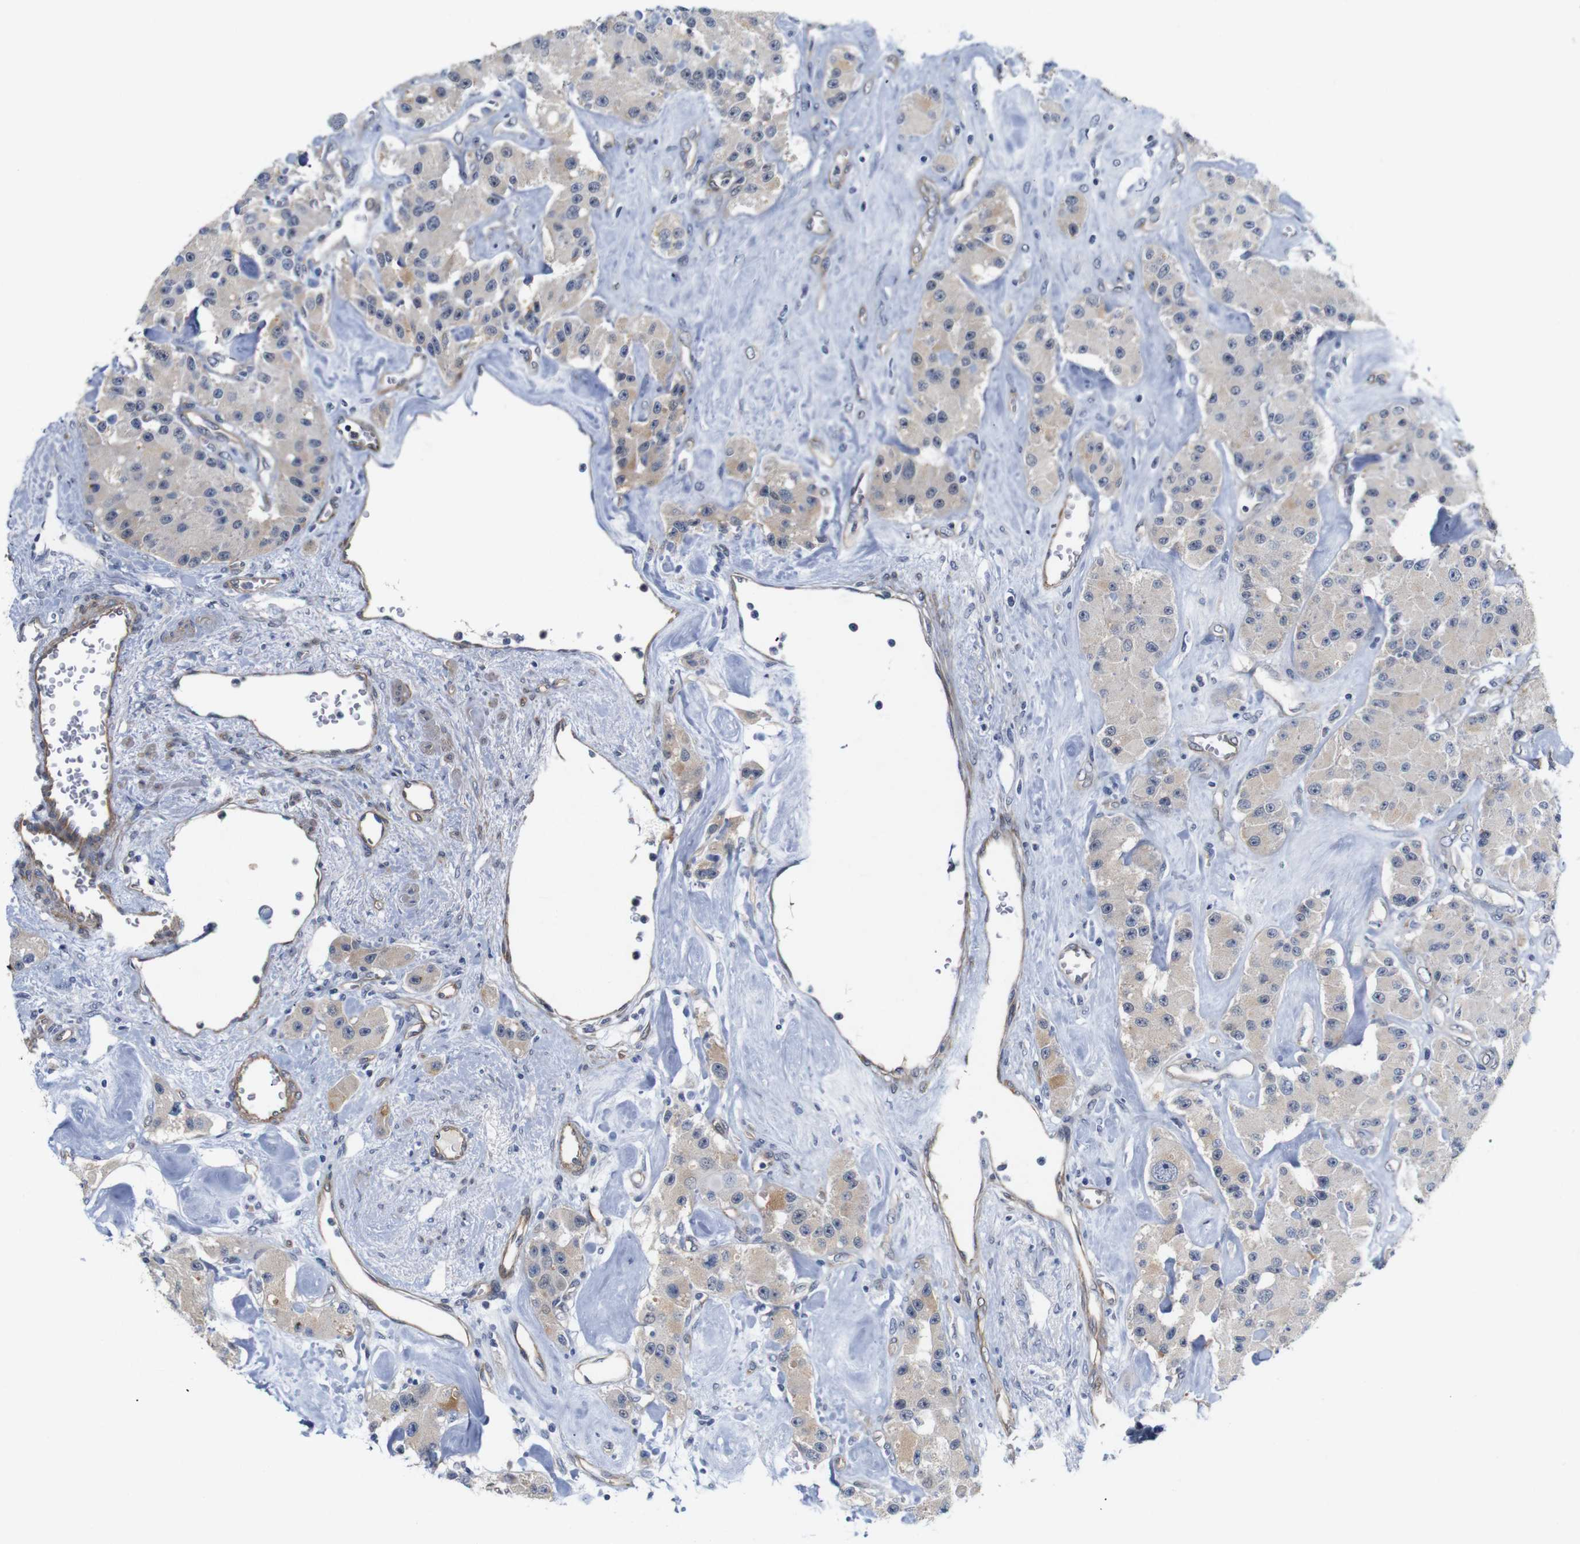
{"staining": {"intensity": "moderate", "quantity": ">75%", "location": "cytoplasmic/membranous"}, "tissue": "carcinoid", "cell_type": "Tumor cells", "image_type": "cancer", "snomed": [{"axis": "morphology", "description": "Carcinoid, malignant, NOS"}, {"axis": "topography", "description": "Pancreas"}], "caption": "An immunohistochemistry histopathology image of tumor tissue is shown. Protein staining in brown labels moderate cytoplasmic/membranous positivity in carcinoid within tumor cells. Using DAB (brown) and hematoxylin (blue) stains, captured at high magnification using brightfield microscopy.", "gene": "CYB561", "patient": {"sex": "male", "age": 41}}